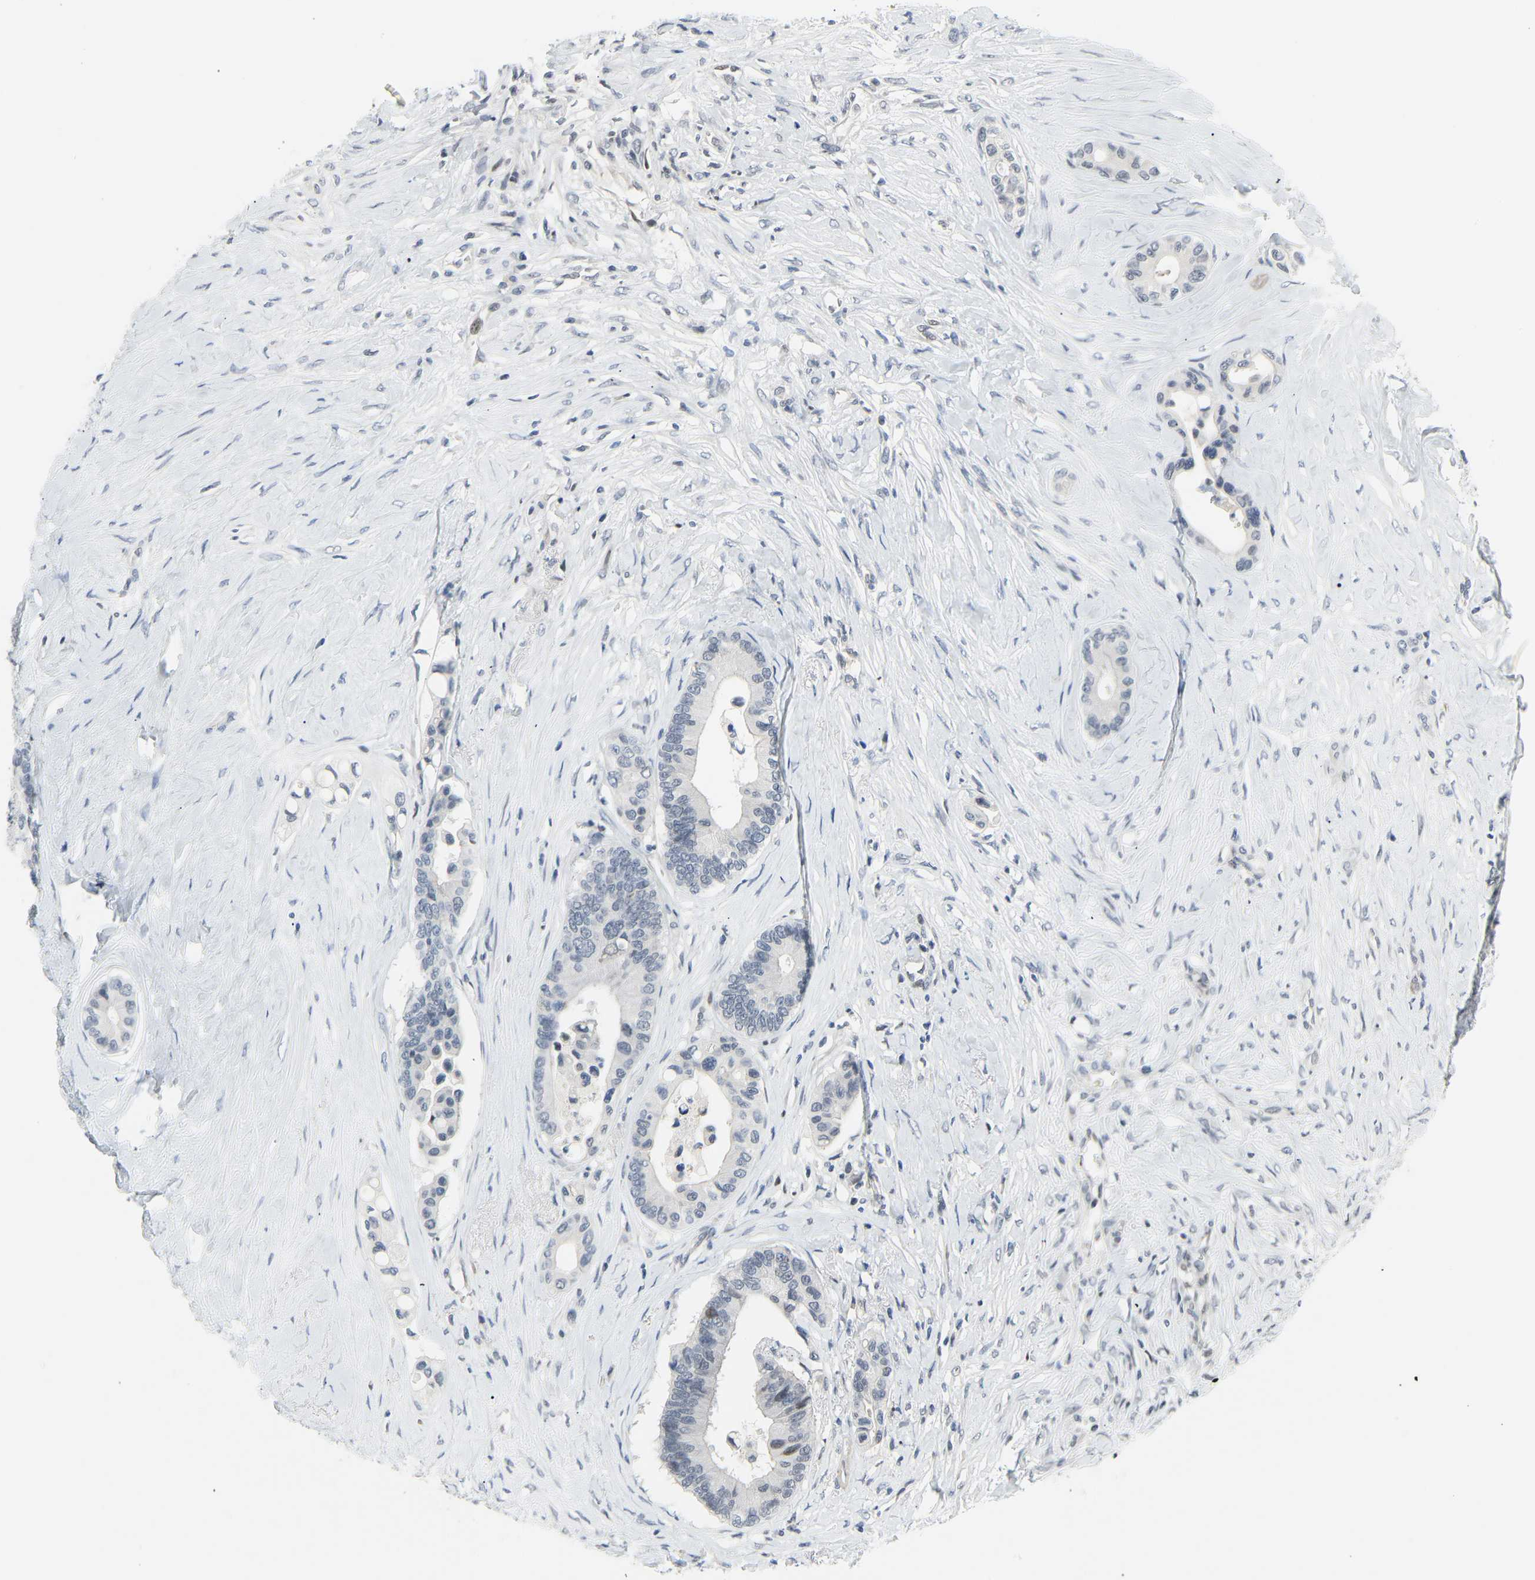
{"staining": {"intensity": "negative", "quantity": "none", "location": "none"}, "tissue": "colorectal cancer", "cell_type": "Tumor cells", "image_type": "cancer", "snomed": [{"axis": "morphology", "description": "Normal tissue, NOS"}, {"axis": "morphology", "description": "Adenocarcinoma, NOS"}, {"axis": "topography", "description": "Colon"}], "caption": "Immunohistochemistry (IHC) of colorectal cancer demonstrates no positivity in tumor cells.", "gene": "IMPG2", "patient": {"sex": "male", "age": 82}}